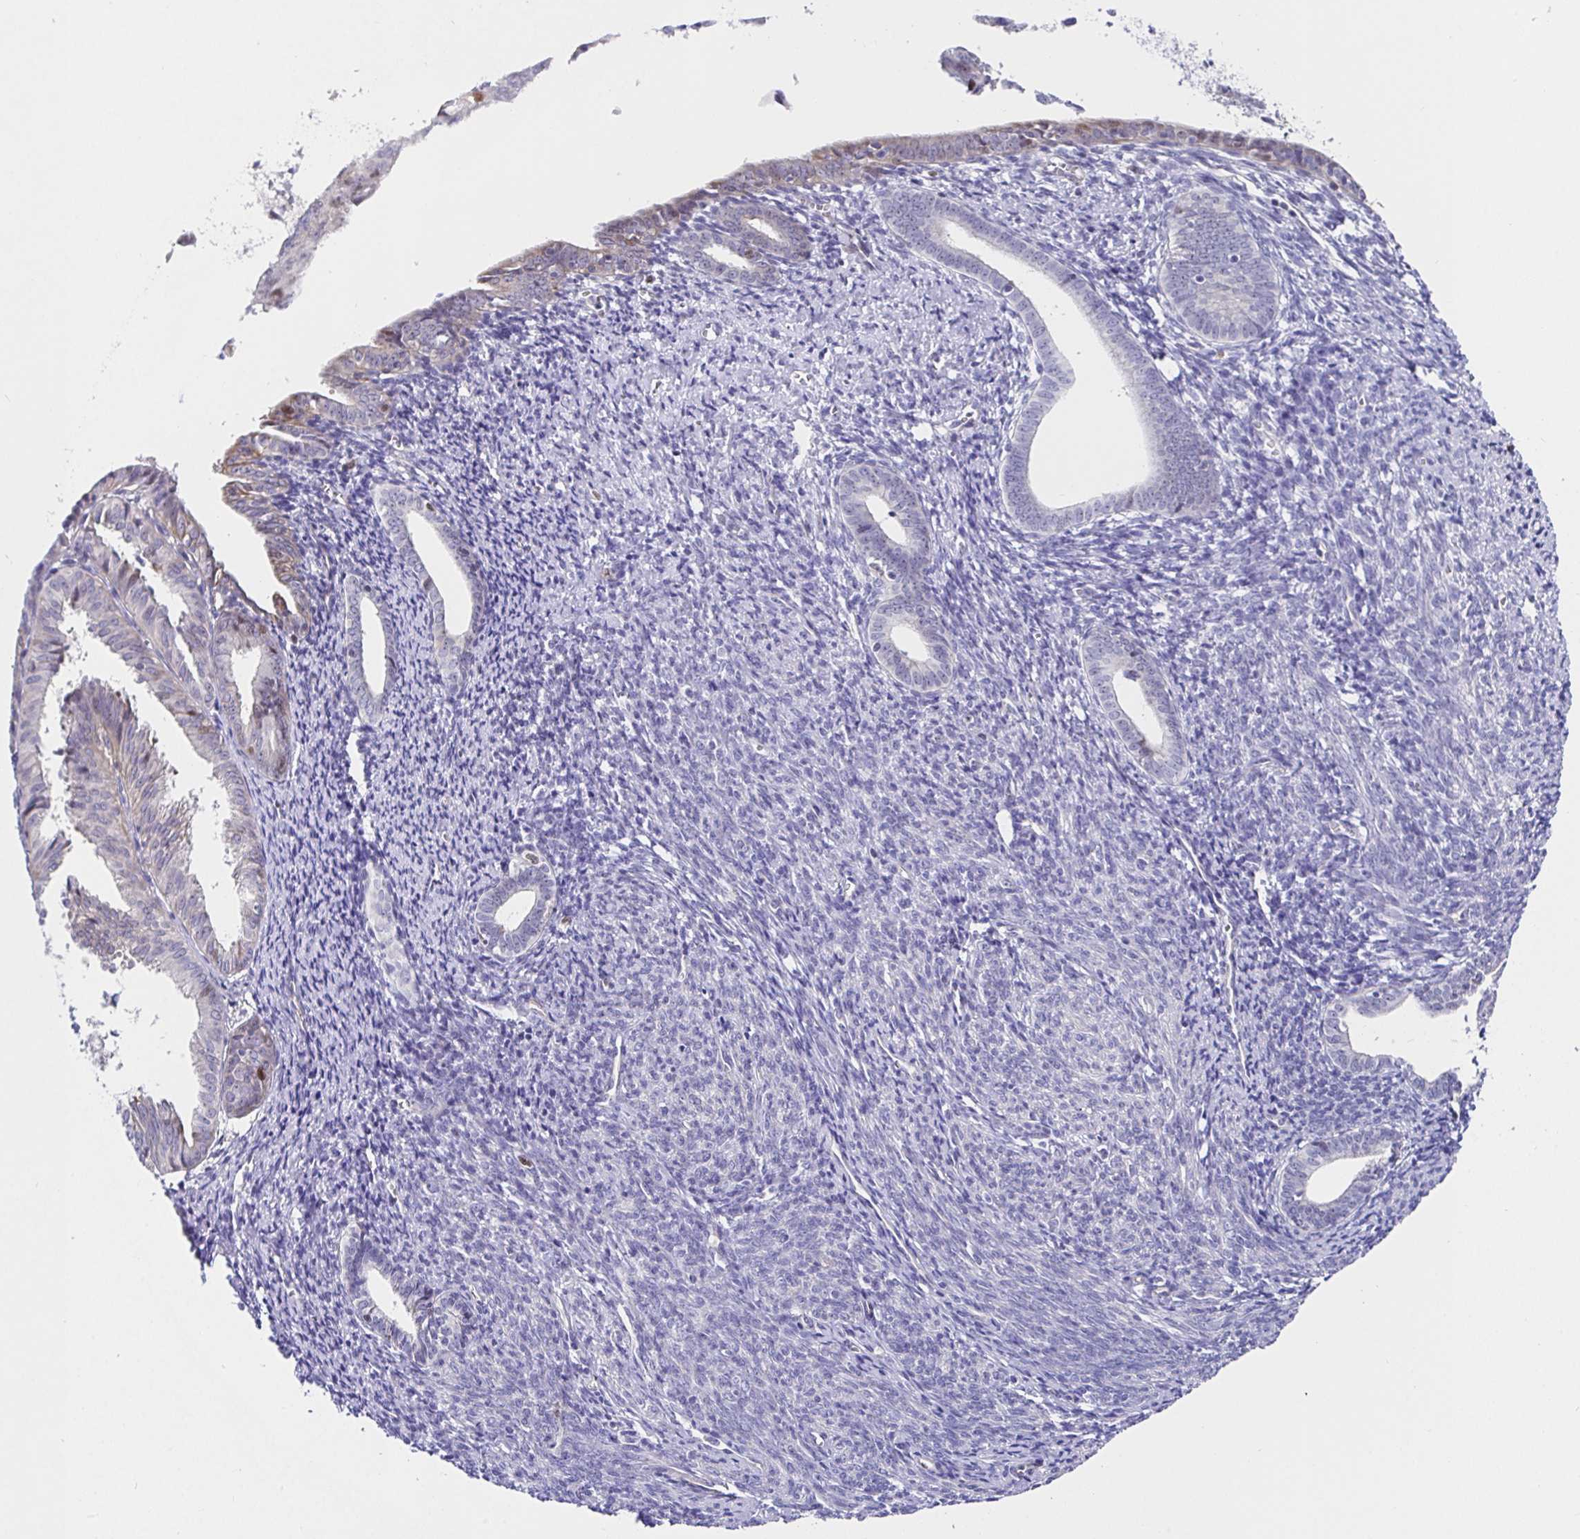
{"staining": {"intensity": "moderate", "quantity": "<25%", "location": "nuclear"}, "tissue": "endometrial cancer", "cell_type": "Tumor cells", "image_type": "cancer", "snomed": [{"axis": "morphology", "description": "Adenocarcinoma, NOS"}, {"axis": "topography", "description": "Endometrium"}], "caption": "Endometrial adenocarcinoma stained for a protein exhibits moderate nuclear positivity in tumor cells.", "gene": "TIMELESS", "patient": {"sex": "female", "age": 56}}